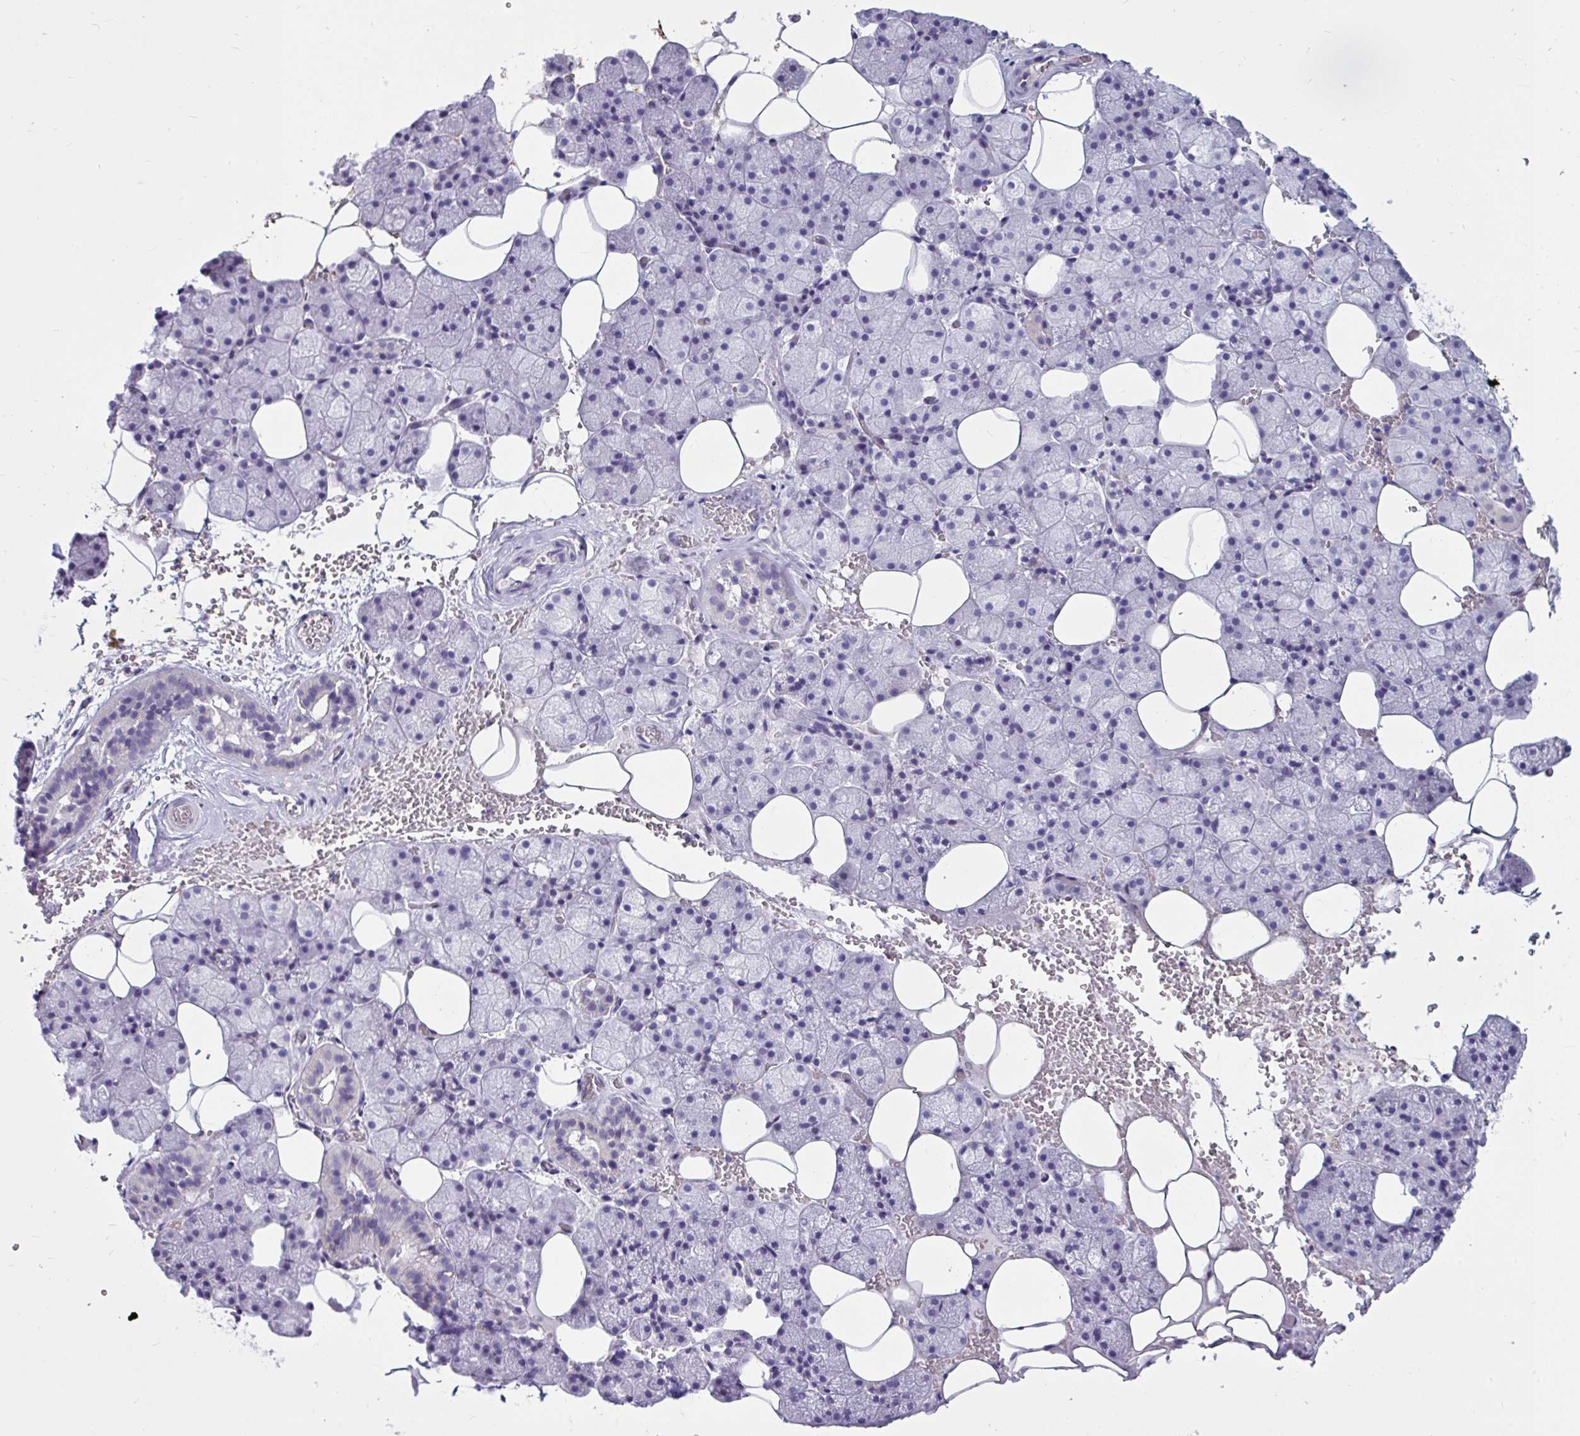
{"staining": {"intensity": "moderate", "quantity": "<25%", "location": "cytoplasmic/membranous"}, "tissue": "salivary gland", "cell_type": "Glandular cells", "image_type": "normal", "snomed": [{"axis": "morphology", "description": "Normal tissue, NOS"}, {"axis": "topography", "description": "Salivary gland"}, {"axis": "topography", "description": "Peripheral nerve tissue"}], "caption": "Immunohistochemistry (IHC) of unremarkable human salivary gland reveals low levels of moderate cytoplasmic/membranous positivity in approximately <25% of glandular cells. Immunohistochemistry (IHC) stains the protein of interest in brown and the nuclei are stained blue.", "gene": "CTSZ", "patient": {"sex": "male", "age": 38}}